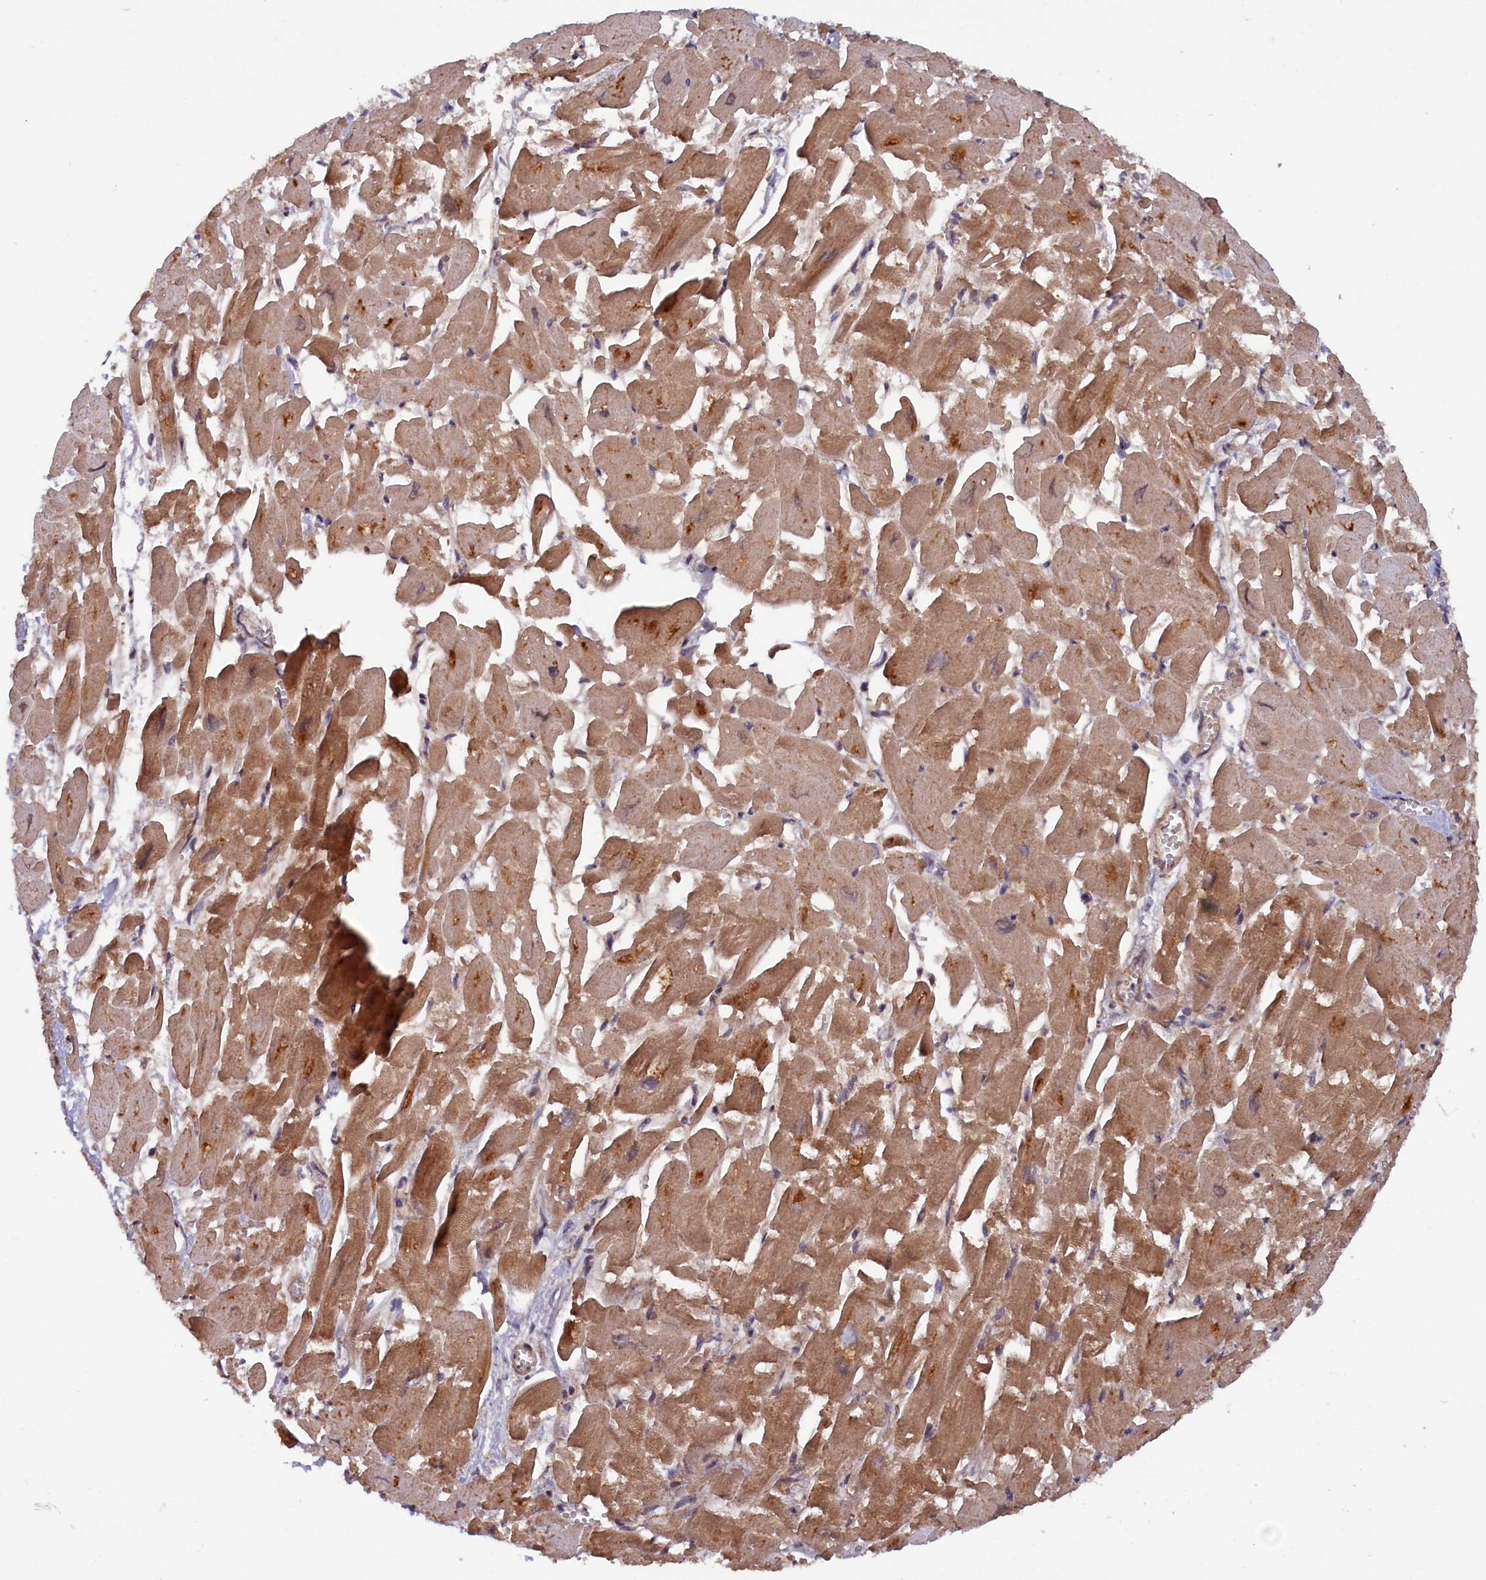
{"staining": {"intensity": "moderate", "quantity": ">75%", "location": "cytoplasmic/membranous"}, "tissue": "heart muscle", "cell_type": "Cardiomyocytes", "image_type": "normal", "snomed": [{"axis": "morphology", "description": "Normal tissue, NOS"}, {"axis": "topography", "description": "Heart"}], "caption": "Benign heart muscle displays moderate cytoplasmic/membranous expression in about >75% of cardiomyocytes, visualized by immunohistochemistry. Immunohistochemistry (ihc) stains the protein in brown and the nuclei are stained blue.", "gene": "DUS3L", "patient": {"sex": "male", "age": 54}}